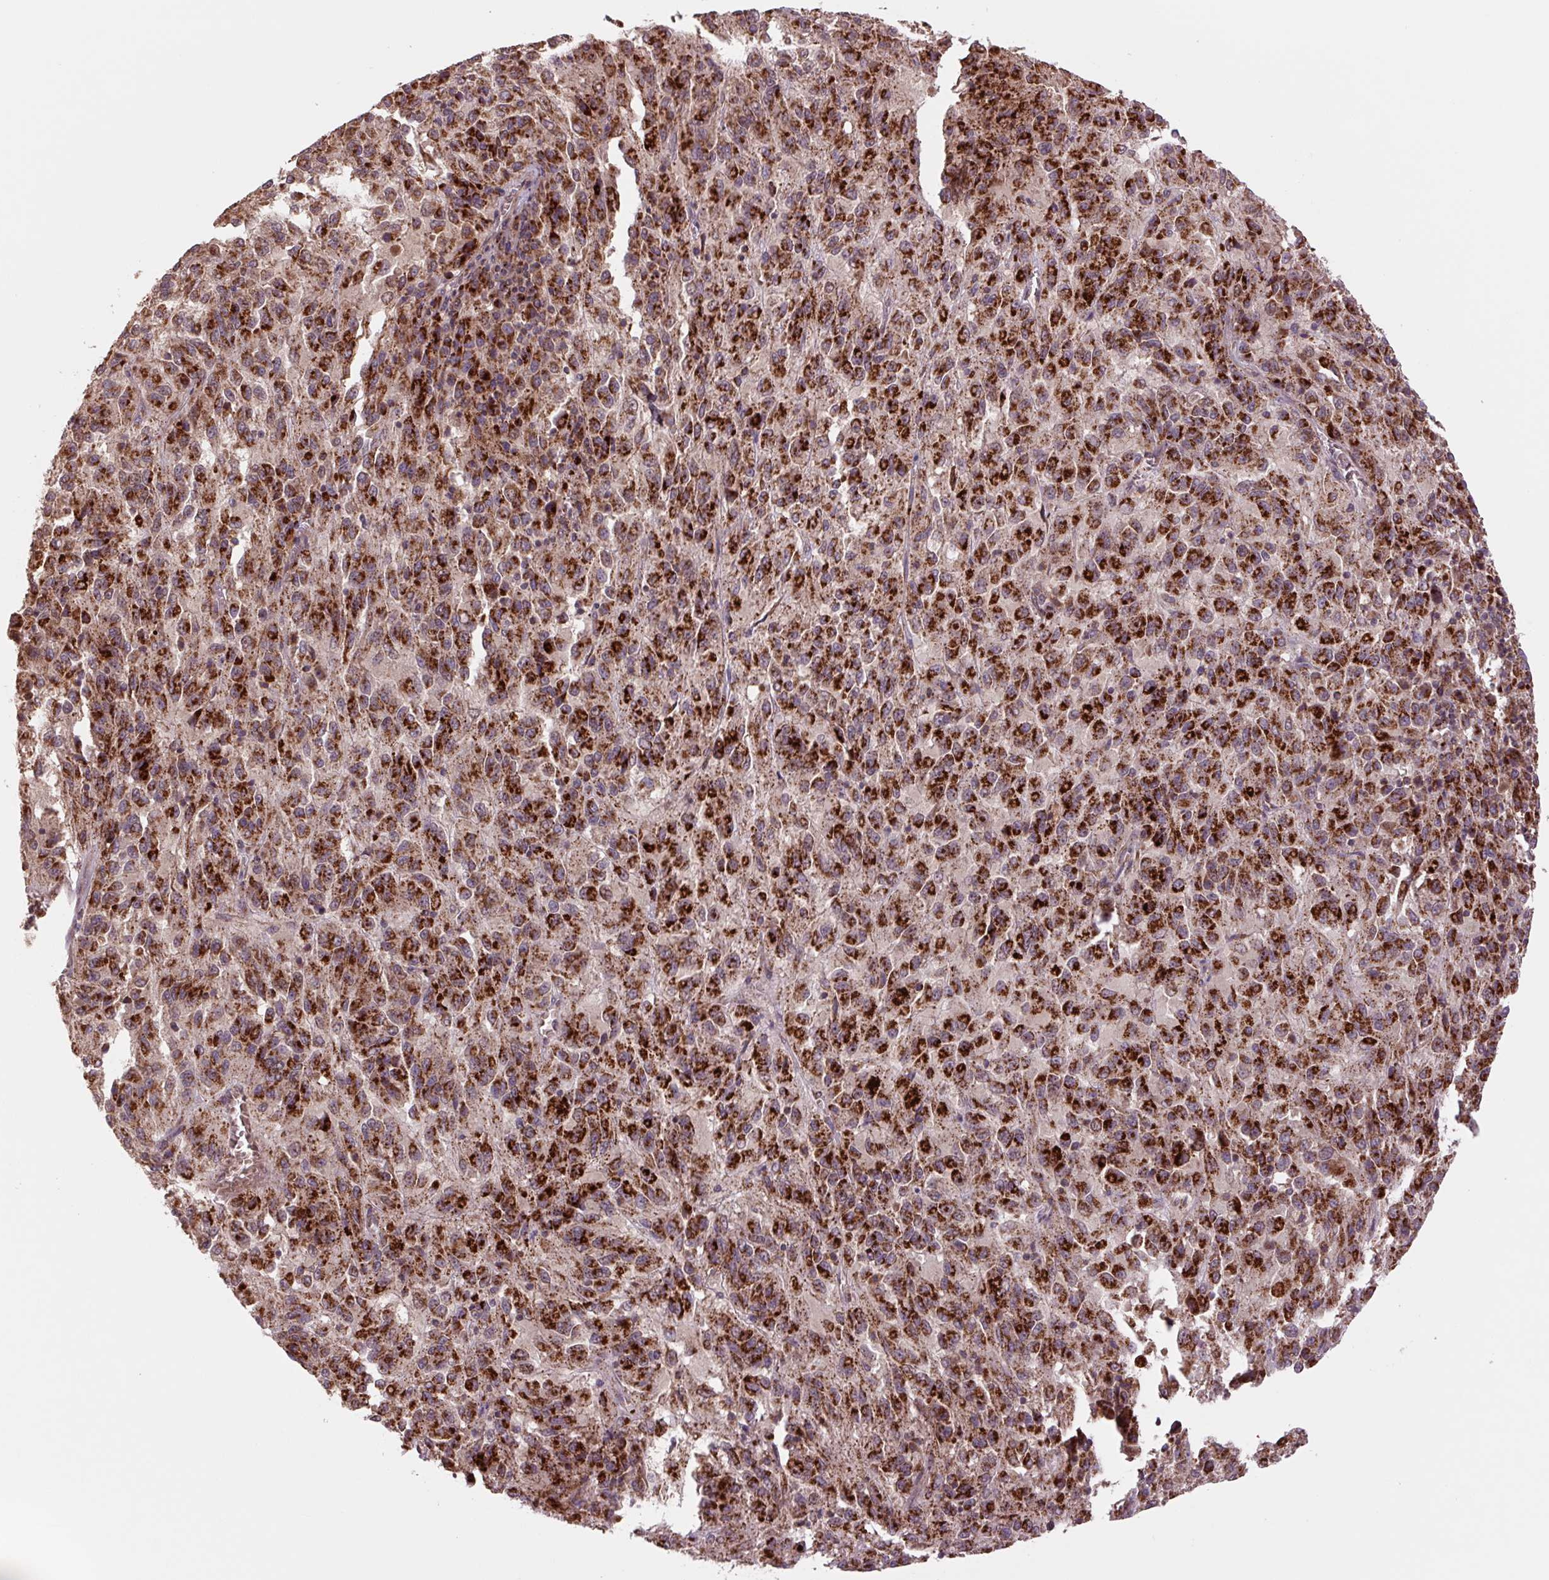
{"staining": {"intensity": "strong", "quantity": ">75%", "location": "cytoplasmic/membranous"}, "tissue": "melanoma", "cell_type": "Tumor cells", "image_type": "cancer", "snomed": [{"axis": "morphology", "description": "Malignant melanoma, Metastatic site"}, {"axis": "topography", "description": "Lung"}], "caption": "A brown stain labels strong cytoplasmic/membranous staining of a protein in malignant melanoma (metastatic site) tumor cells.", "gene": "TMEM160", "patient": {"sex": "male", "age": 64}}